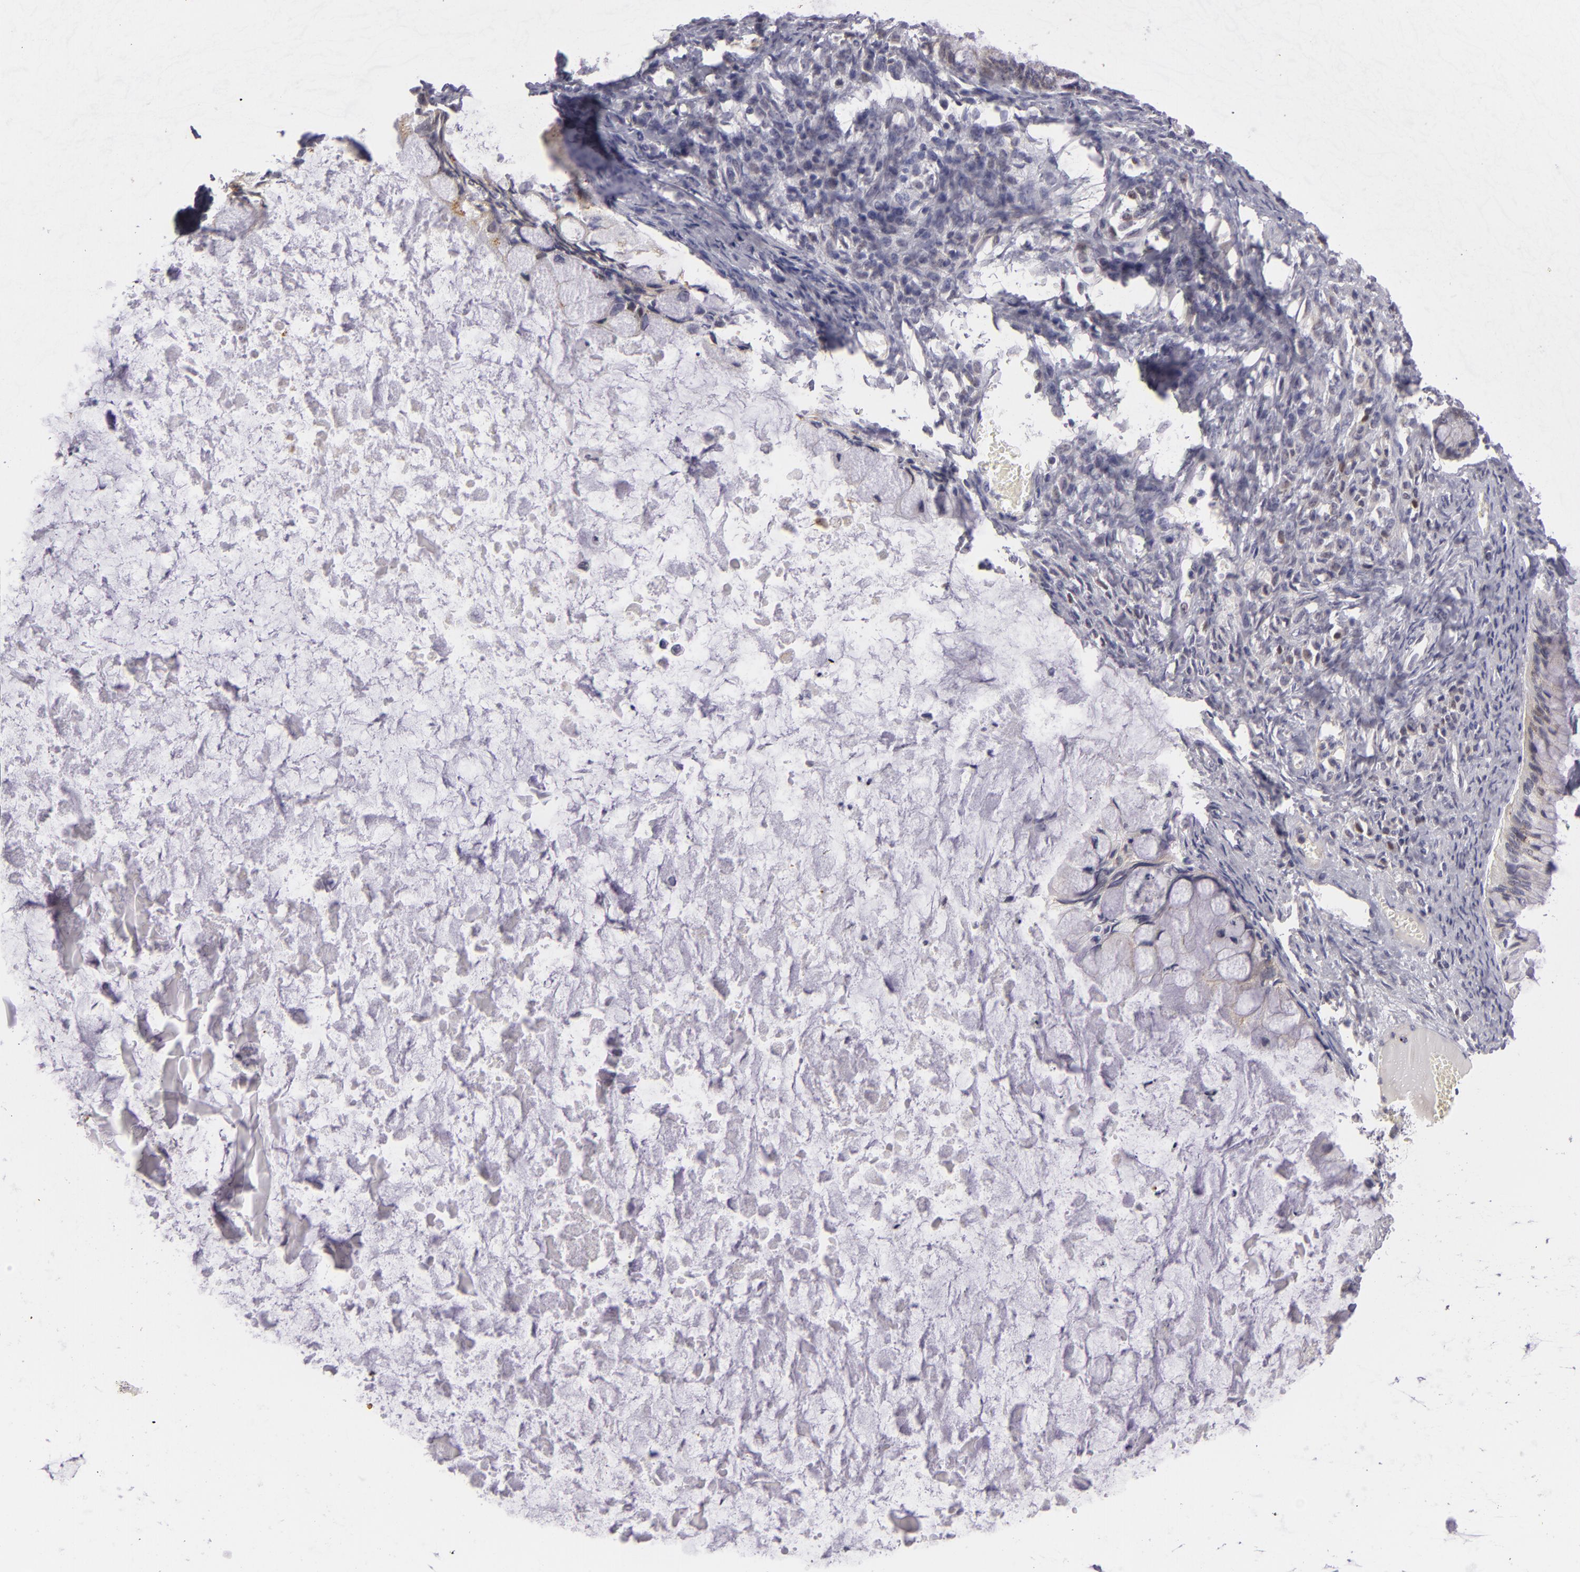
{"staining": {"intensity": "negative", "quantity": "none", "location": "none"}, "tissue": "ovarian cancer", "cell_type": "Tumor cells", "image_type": "cancer", "snomed": [{"axis": "morphology", "description": "Cystadenocarcinoma, mucinous, NOS"}, {"axis": "topography", "description": "Ovary"}], "caption": "IHC histopathology image of ovarian cancer stained for a protein (brown), which displays no expression in tumor cells.", "gene": "CTNNB1", "patient": {"sex": "female", "age": 57}}